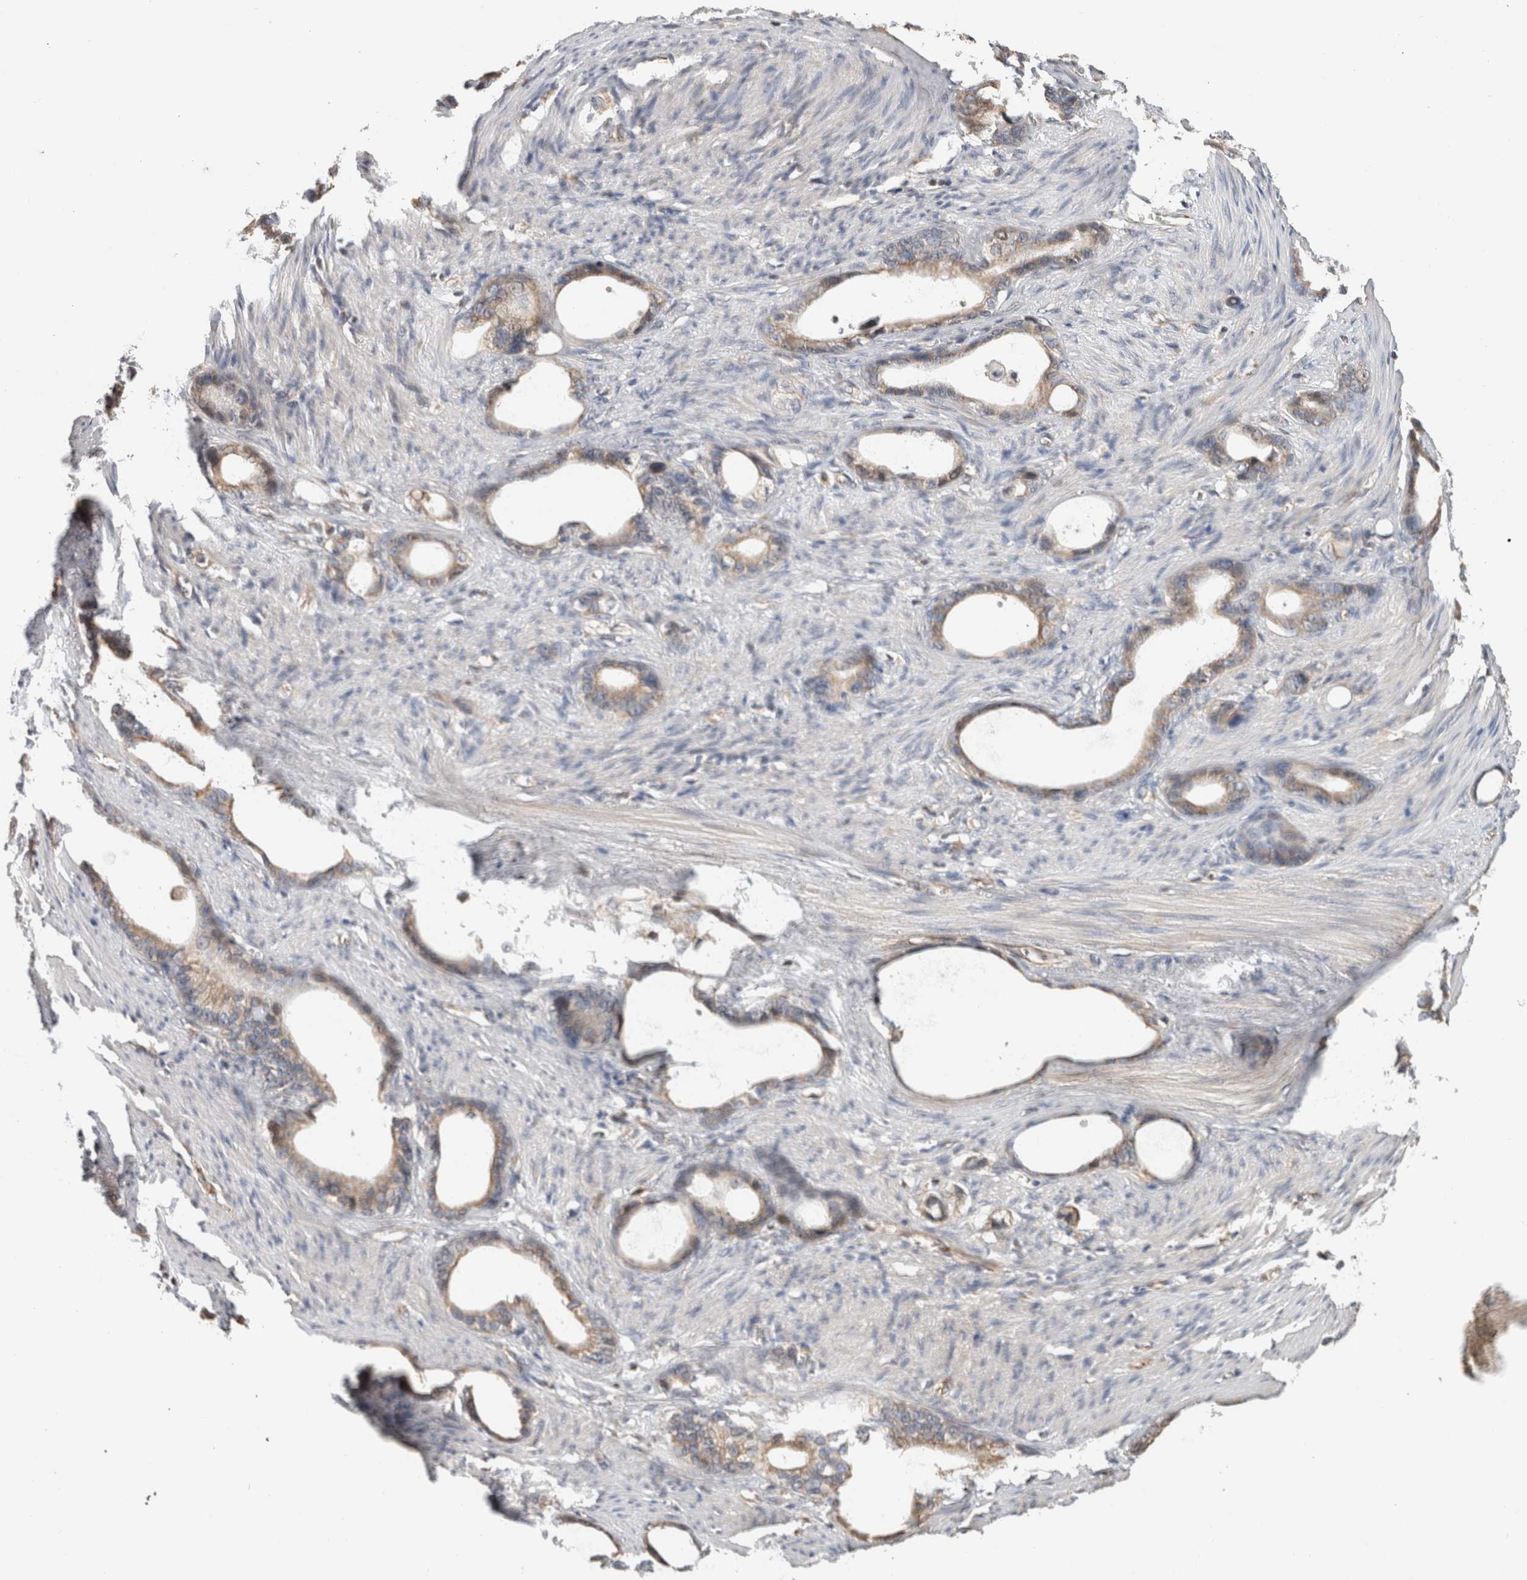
{"staining": {"intensity": "weak", "quantity": ">75%", "location": "cytoplasmic/membranous"}, "tissue": "stomach cancer", "cell_type": "Tumor cells", "image_type": "cancer", "snomed": [{"axis": "morphology", "description": "Adenocarcinoma, NOS"}, {"axis": "topography", "description": "Stomach"}], "caption": "There is low levels of weak cytoplasmic/membranous positivity in tumor cells of stomach cancer, as demonstrated by immunohistochemical staining (brown color).", "gene": "GINS4", "patient": {"sex": "female", "age": 75}}